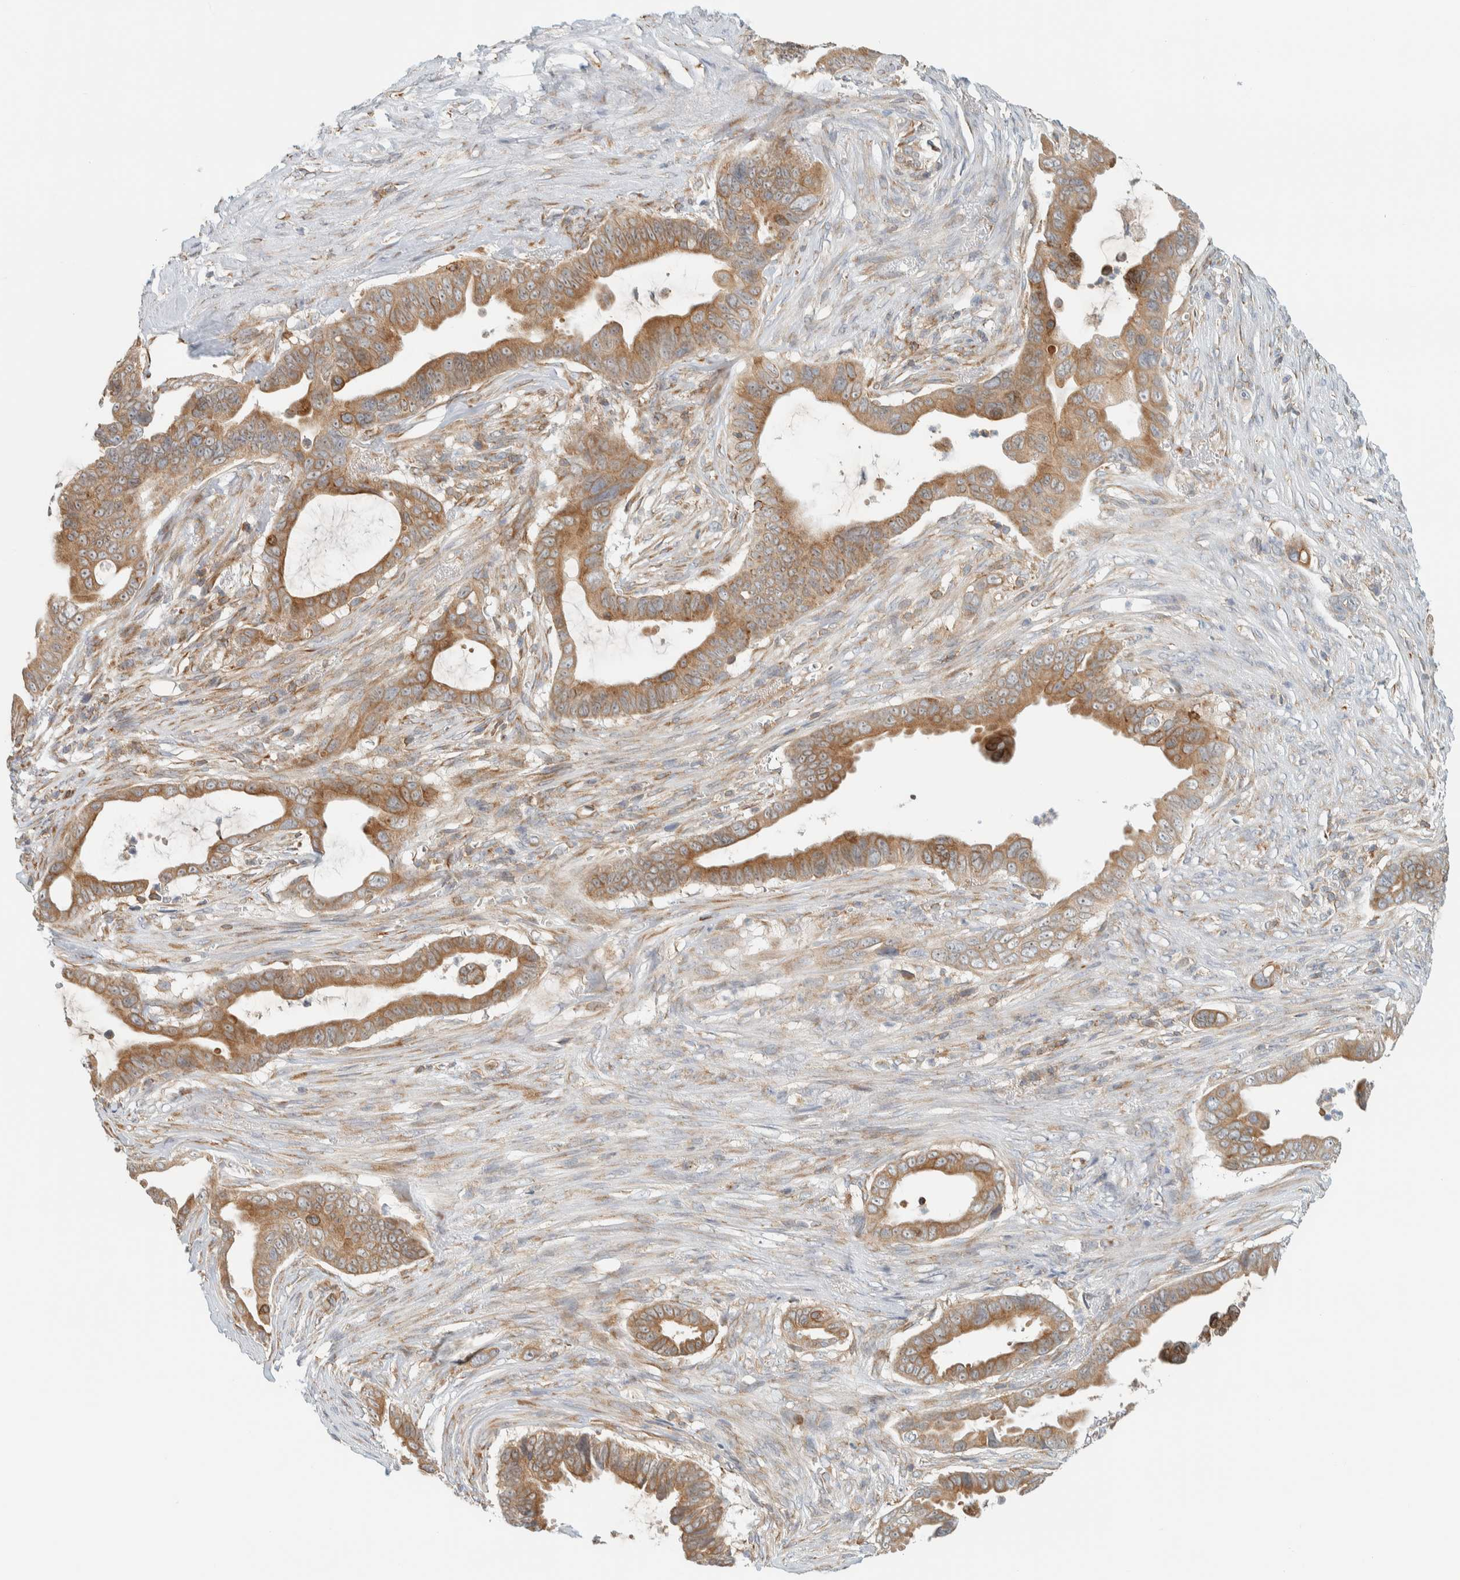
{"staining": {"intensity": "moderate", "quantity": ">75%", "location": "cytoplasmic/membranous"}, "tissue": "pancreatic cancer", "cell_type": "Tumor cells", "image_type": "cancer", "snomed": [{"axis": "morphology", "description": "Adenocarcinoma, NOS"}, {"axis": "topography", "description": "Pancreas"}], "caption": "Immunohistochemical staining of adenocarcinoma (pancreatic) demonstrates medium levels of moderate cytoplasmic/membranous positivity in approximately >75% of tumor cells.", "gene": "CCDC57", "patient": {"sex": "female", "age": 72}}